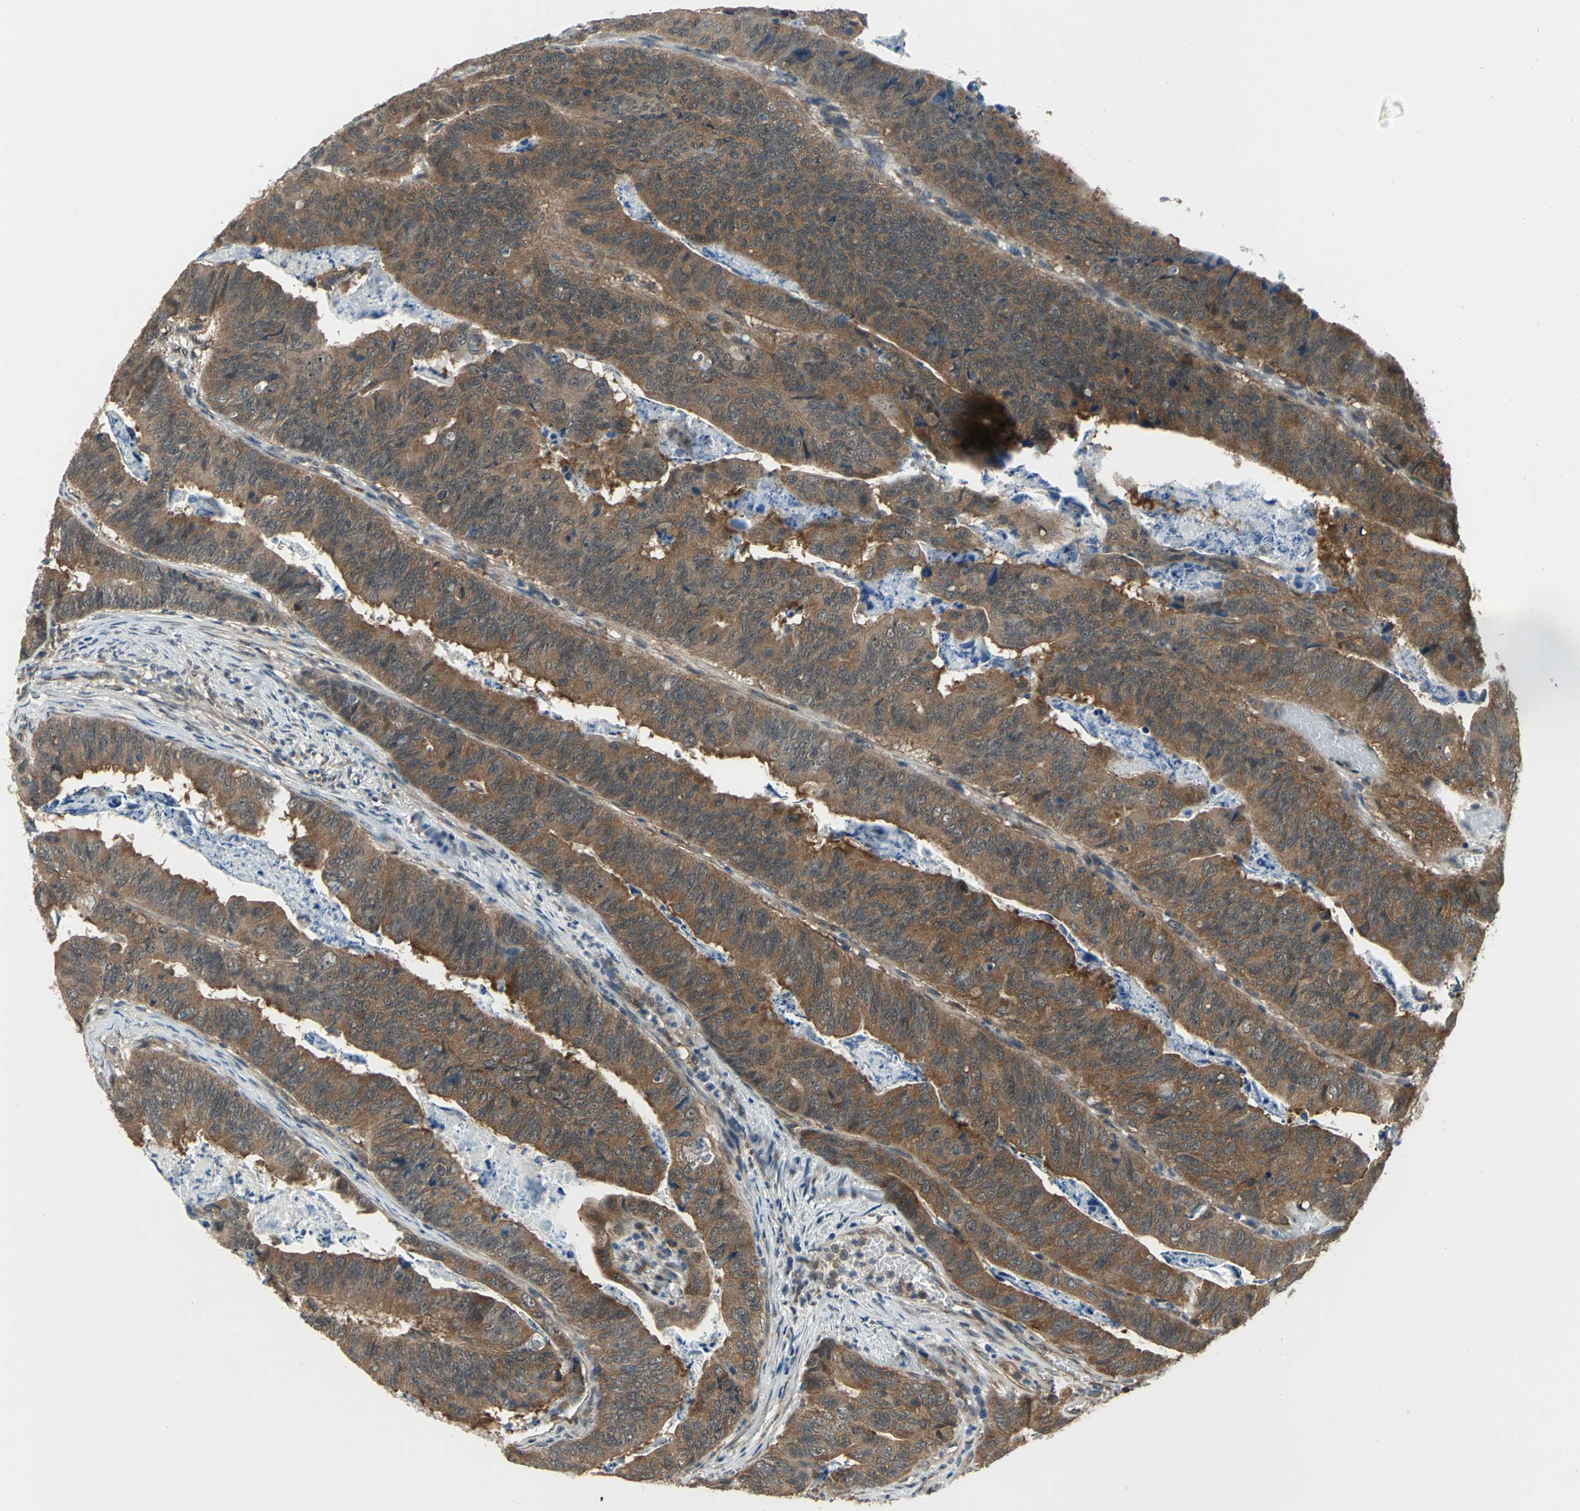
{"staining": {"intensity": "moderate", "quantity": ">75%", "location": "cytoplasmic/membranous"}, "tissue": "stomach cancer", "cell_type": "Tumor cells", "image_type": "cancer", "snomed": [{"axis": "morphology", "description": "Adenocarcinoma, NOS"}, {"axis": "topography", "description": "Stomach, lower"}], "caption": "The image displays staining of stomach cancer (adenocarcinoma), revealing moderate cytoplasmic/membranous protein expression (brown color) within tumor cells.", "gene": "NFKBIE", "patient": {"sex": "male", "age": 77}}